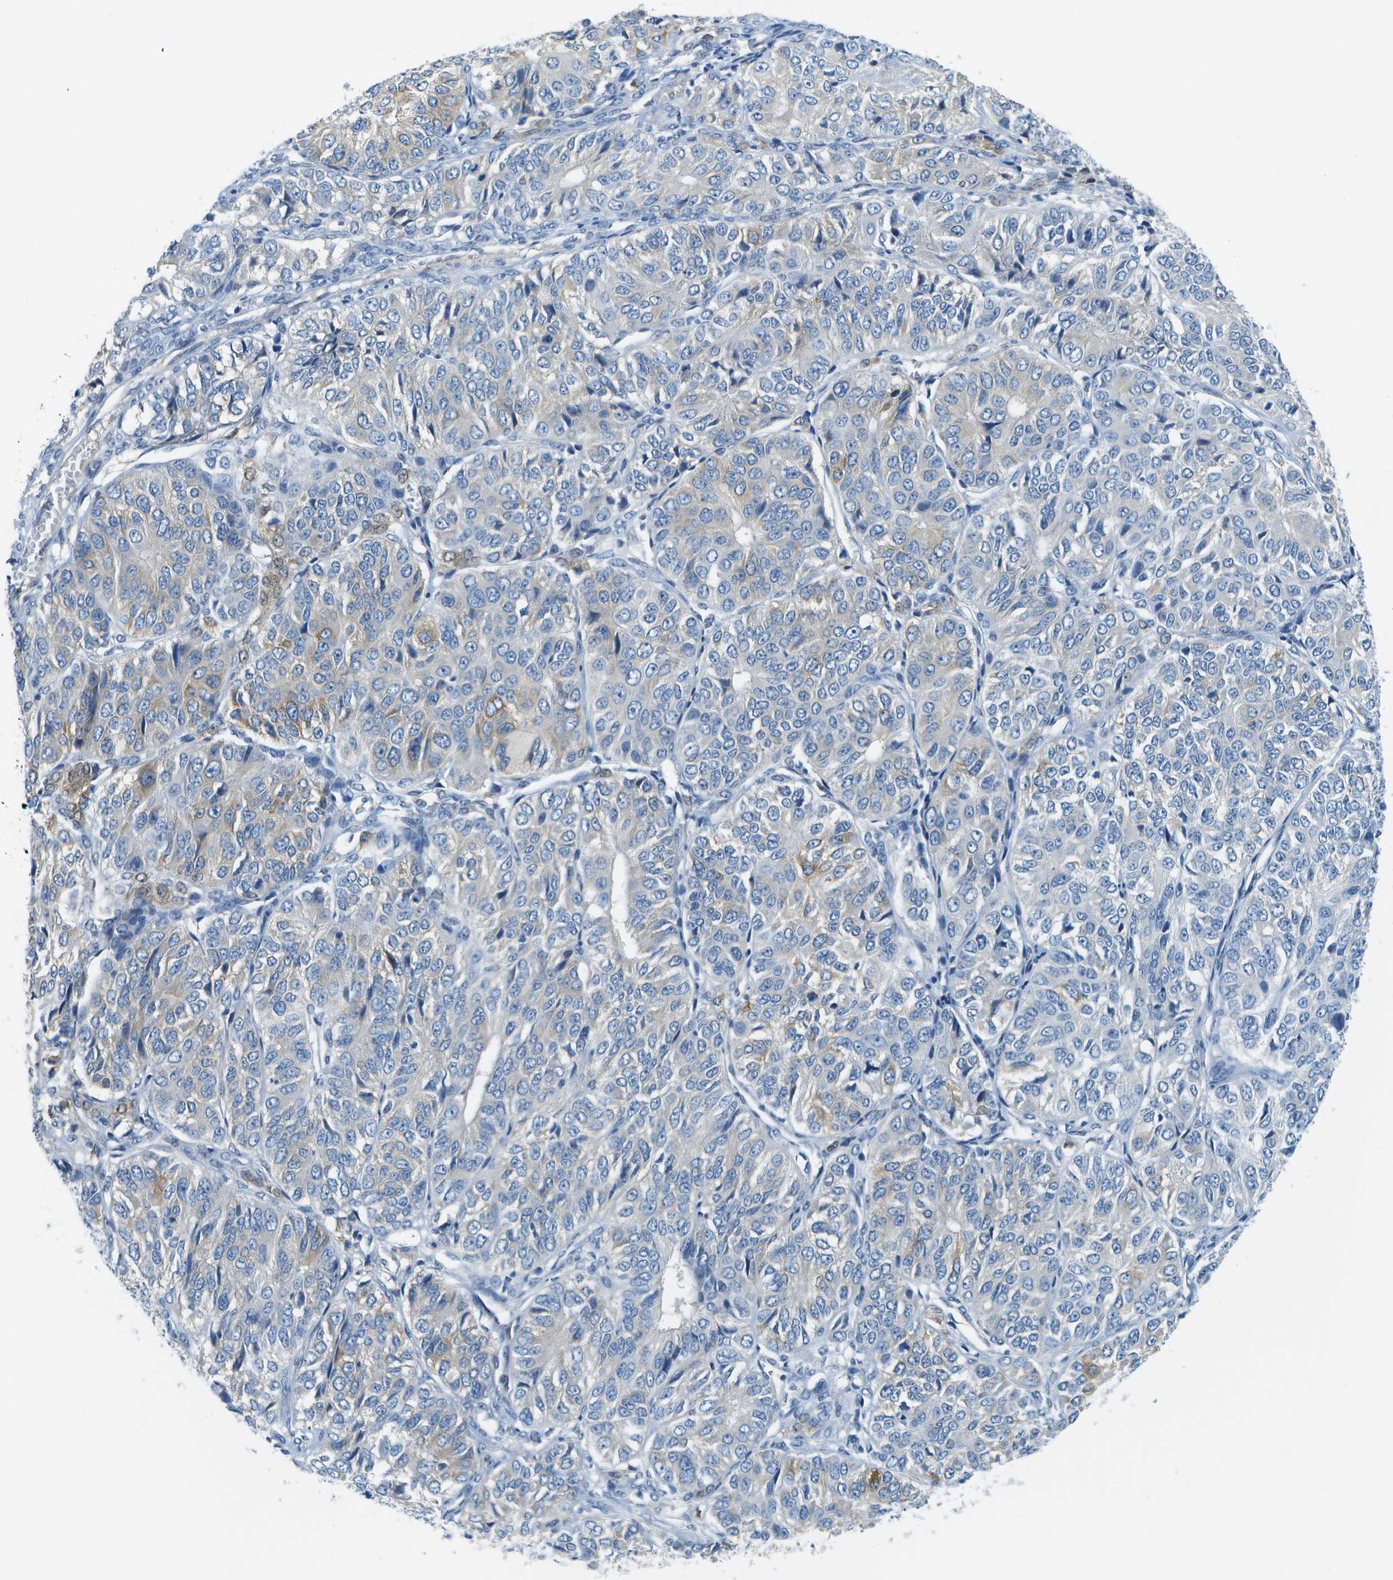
{"staining": {"intensity": "negative", "quantity": "none", "location": "none"}, "tissue": "ovarian cancer", "cell_type": "Tumor cells", "image_type": "cancer", "snomed": [{"axis": "morphology", "description": "Carcinoma, endometroid"}, {"axis": "topography", "description": "Ovary"}], "caption": "The immunohistochemistry histopathology image has no significant positivity in tumor cells of ovarian cancer (endometroid carcinoma) tissue.", "gene": "PTGIS", "patient": {"sex": "female", "age": 51}}